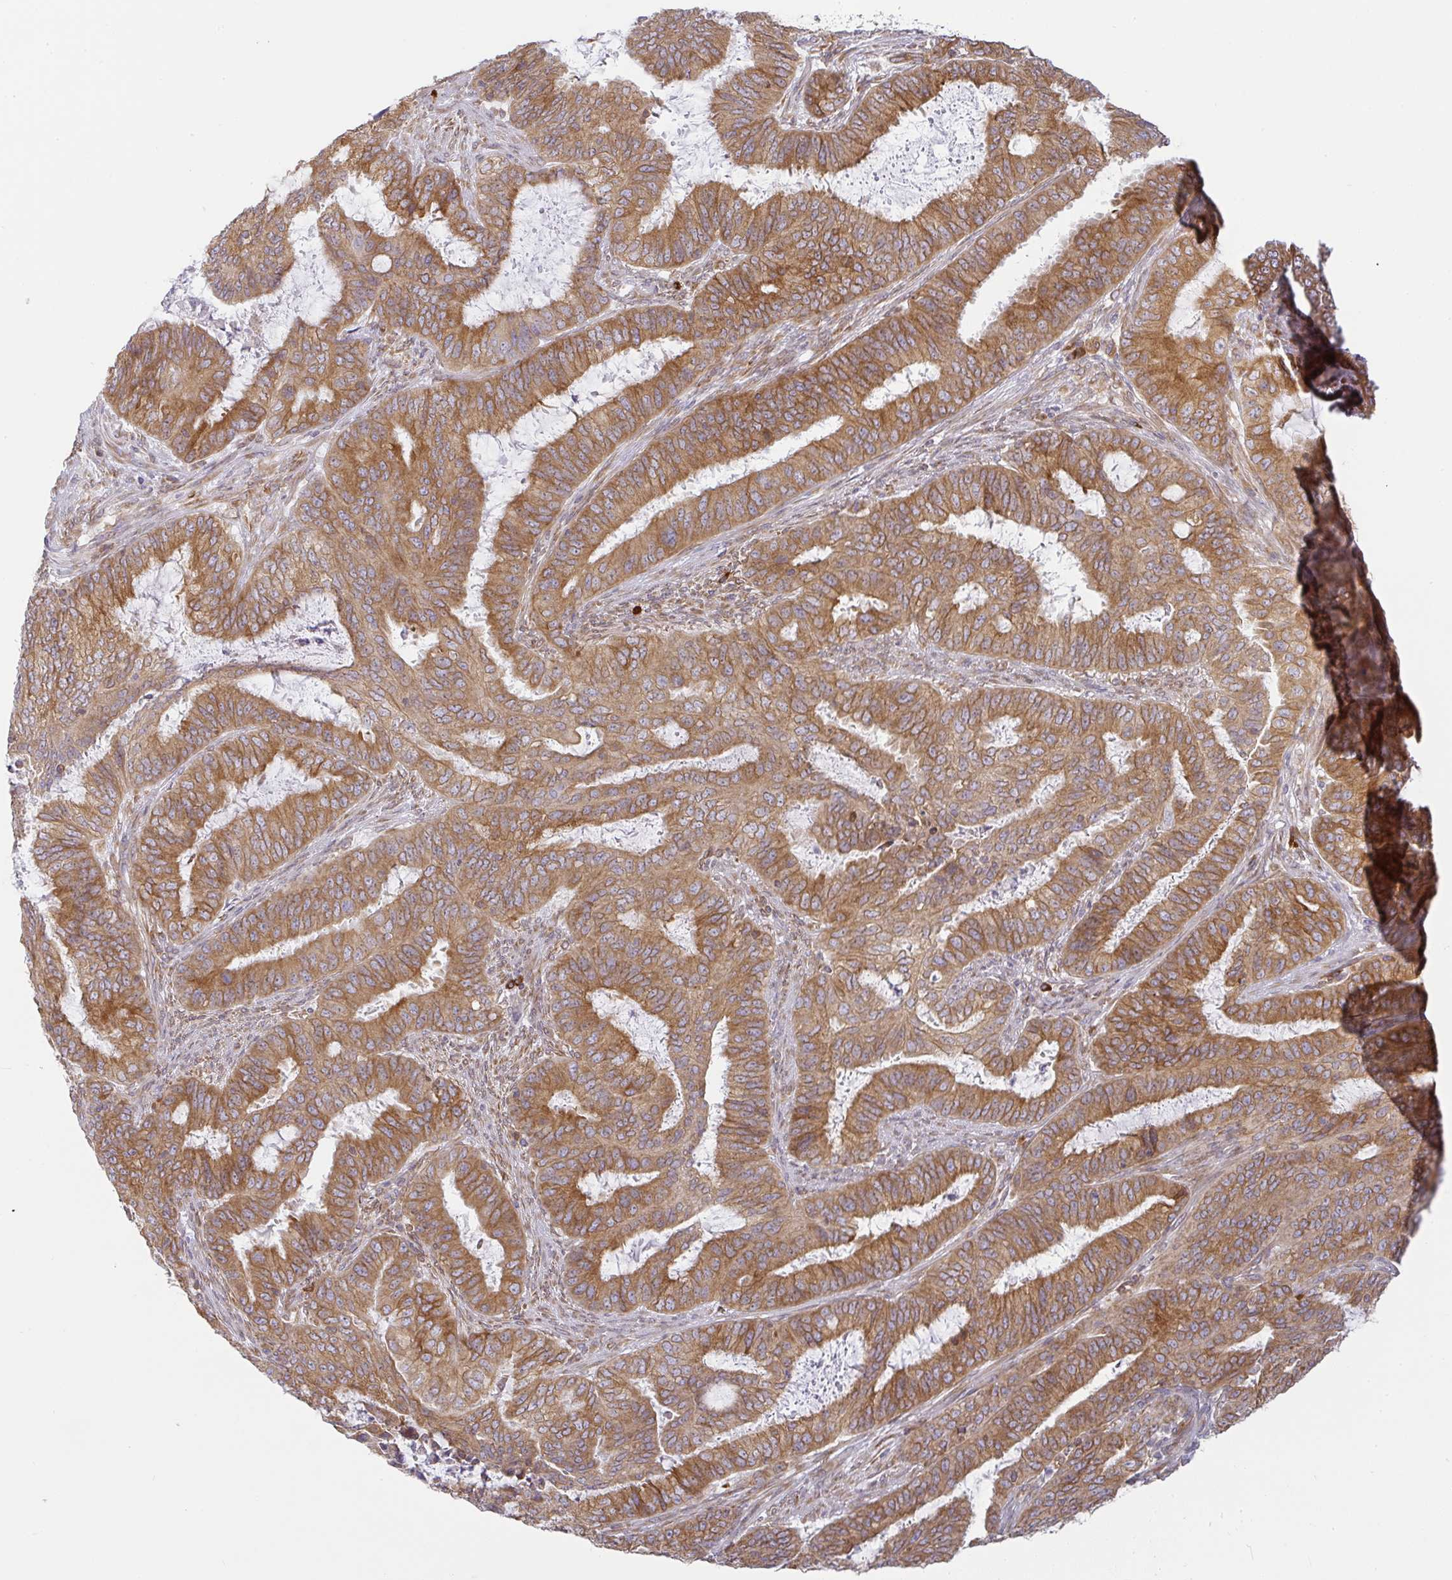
{"staining": {"intensity": "moderate", "quantity": ">75%", "location": "cytoplasmic/membranous"}, "tissue": "endometrial cancer", "cell_type": "Tumor cells", "image_type": "cancer", "snomed": [{"axis": "morphology", "description": "Adenocarcinoma, NOS"}, {"axis": "topography", "description": "Endometrium"}], "caption": "High-magnification brightfield microscopy of endometrial adenocarcinoma stained with DAB (3,3'-diaminobenzidine) (brown) and counterstained with hematoxylin (blue). tumor cells exhibit moderate cytoplasmic/membranous staining is present in about>75% of cells. Using DAB (3,3'-diaminobenzidine) (brown) and hematoxylin (blue) stains, captured at high magnification using brightfield microscopy.", "gene": "DERL2", "patient": {"sex": "female", "age": 51}}